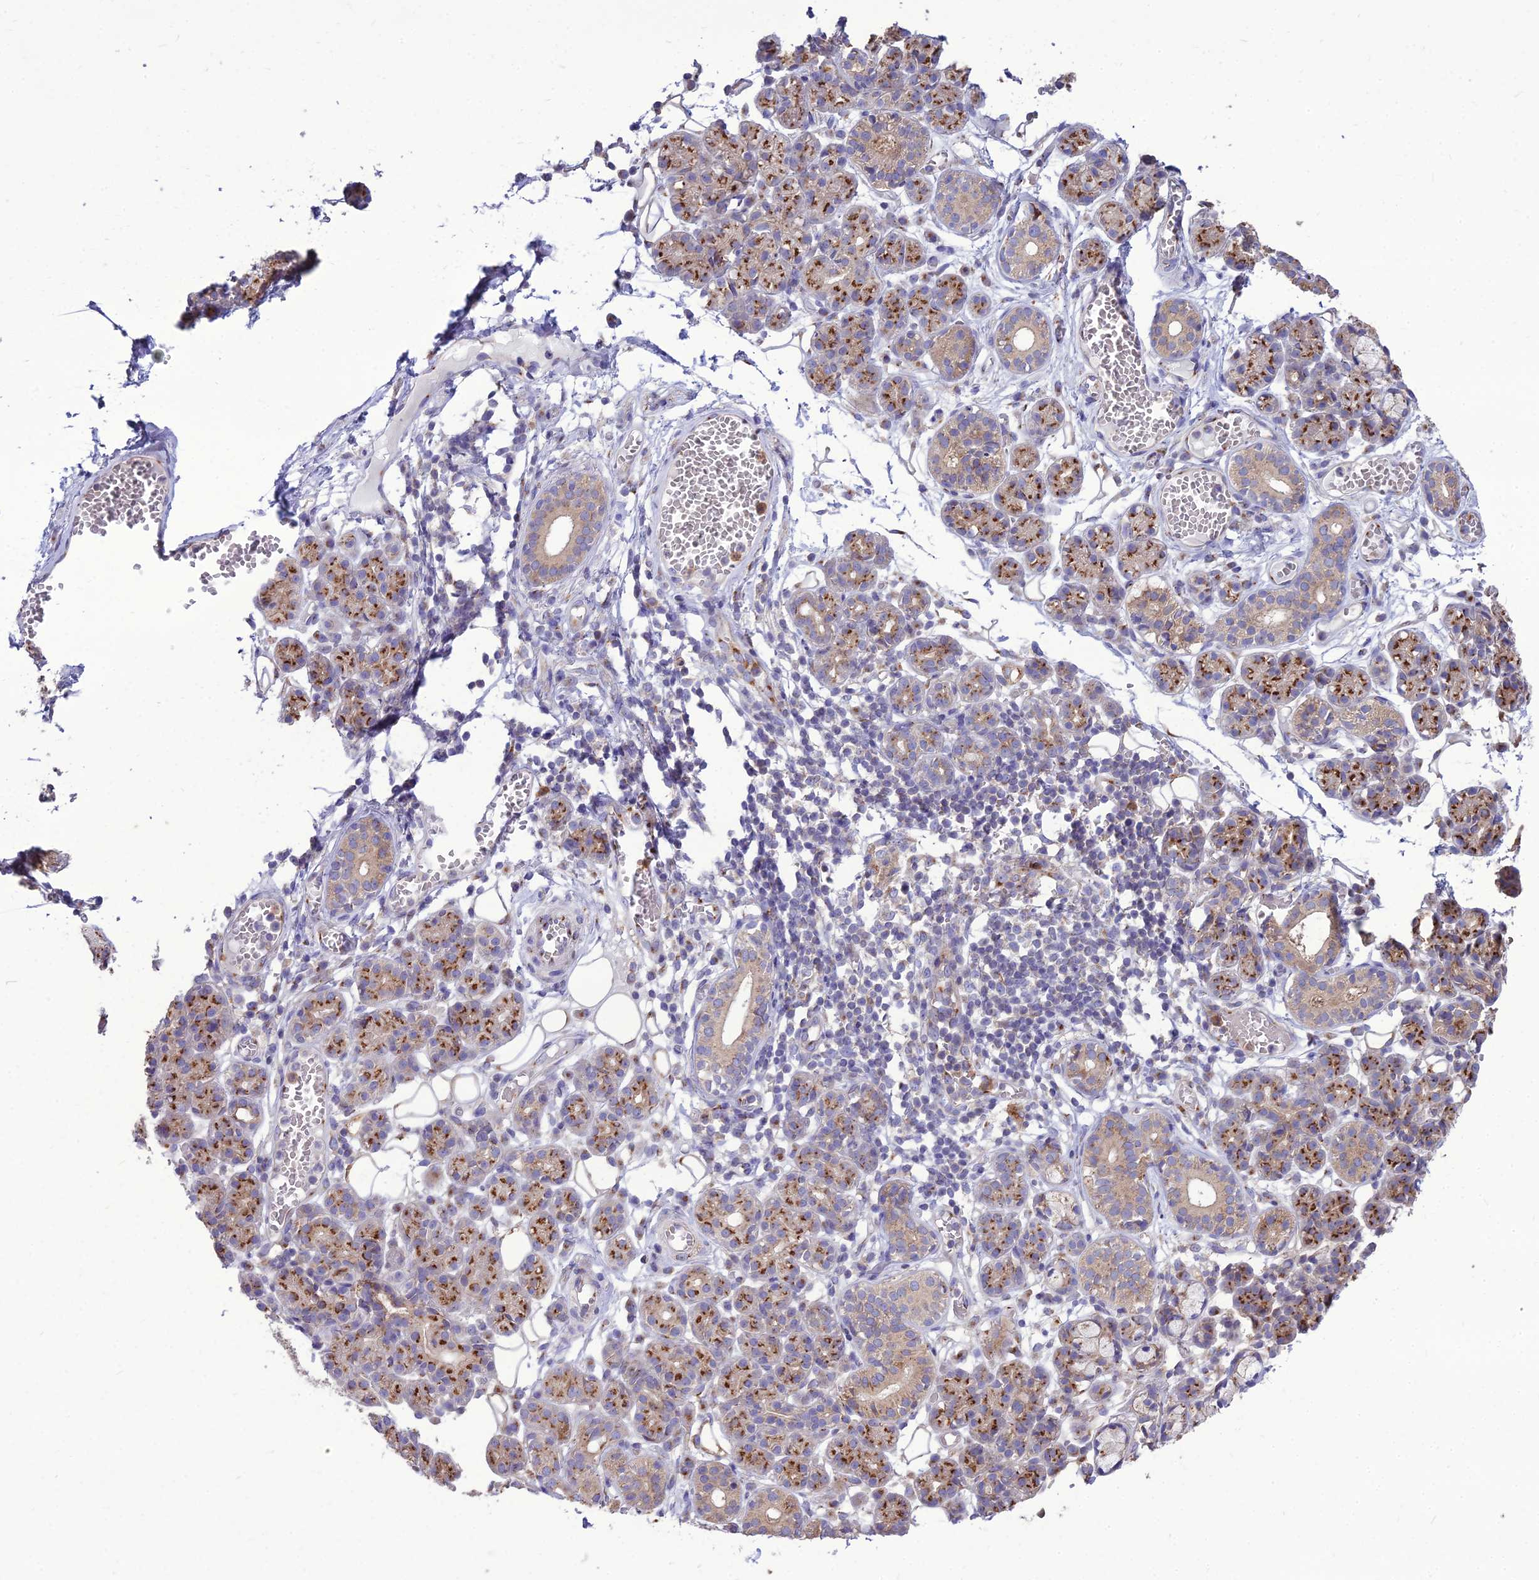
{"staining": {"intensity": "strong", "quantity": "25%-75%", "location": "cytoplasmic/membranous"}, "tissue": "salivary gland", "cell_type": "Glandular cells", "image_type": "normal", "snomed": [{"axis": "morphology", "description": "Normal tissue, NOS"}, {"axis": "topography", "description": "Salivary gland"}], "caption": "This image reveals unremarkable salivary gland stained with IHC to label a protein in brown. The cytoplasmic/membranous of glandular cells show strong positivity for the protein. Nuclei are counter-stained blue.", "gene": "SPRYD7", "patient": {"sex": "male", "age": 63}}